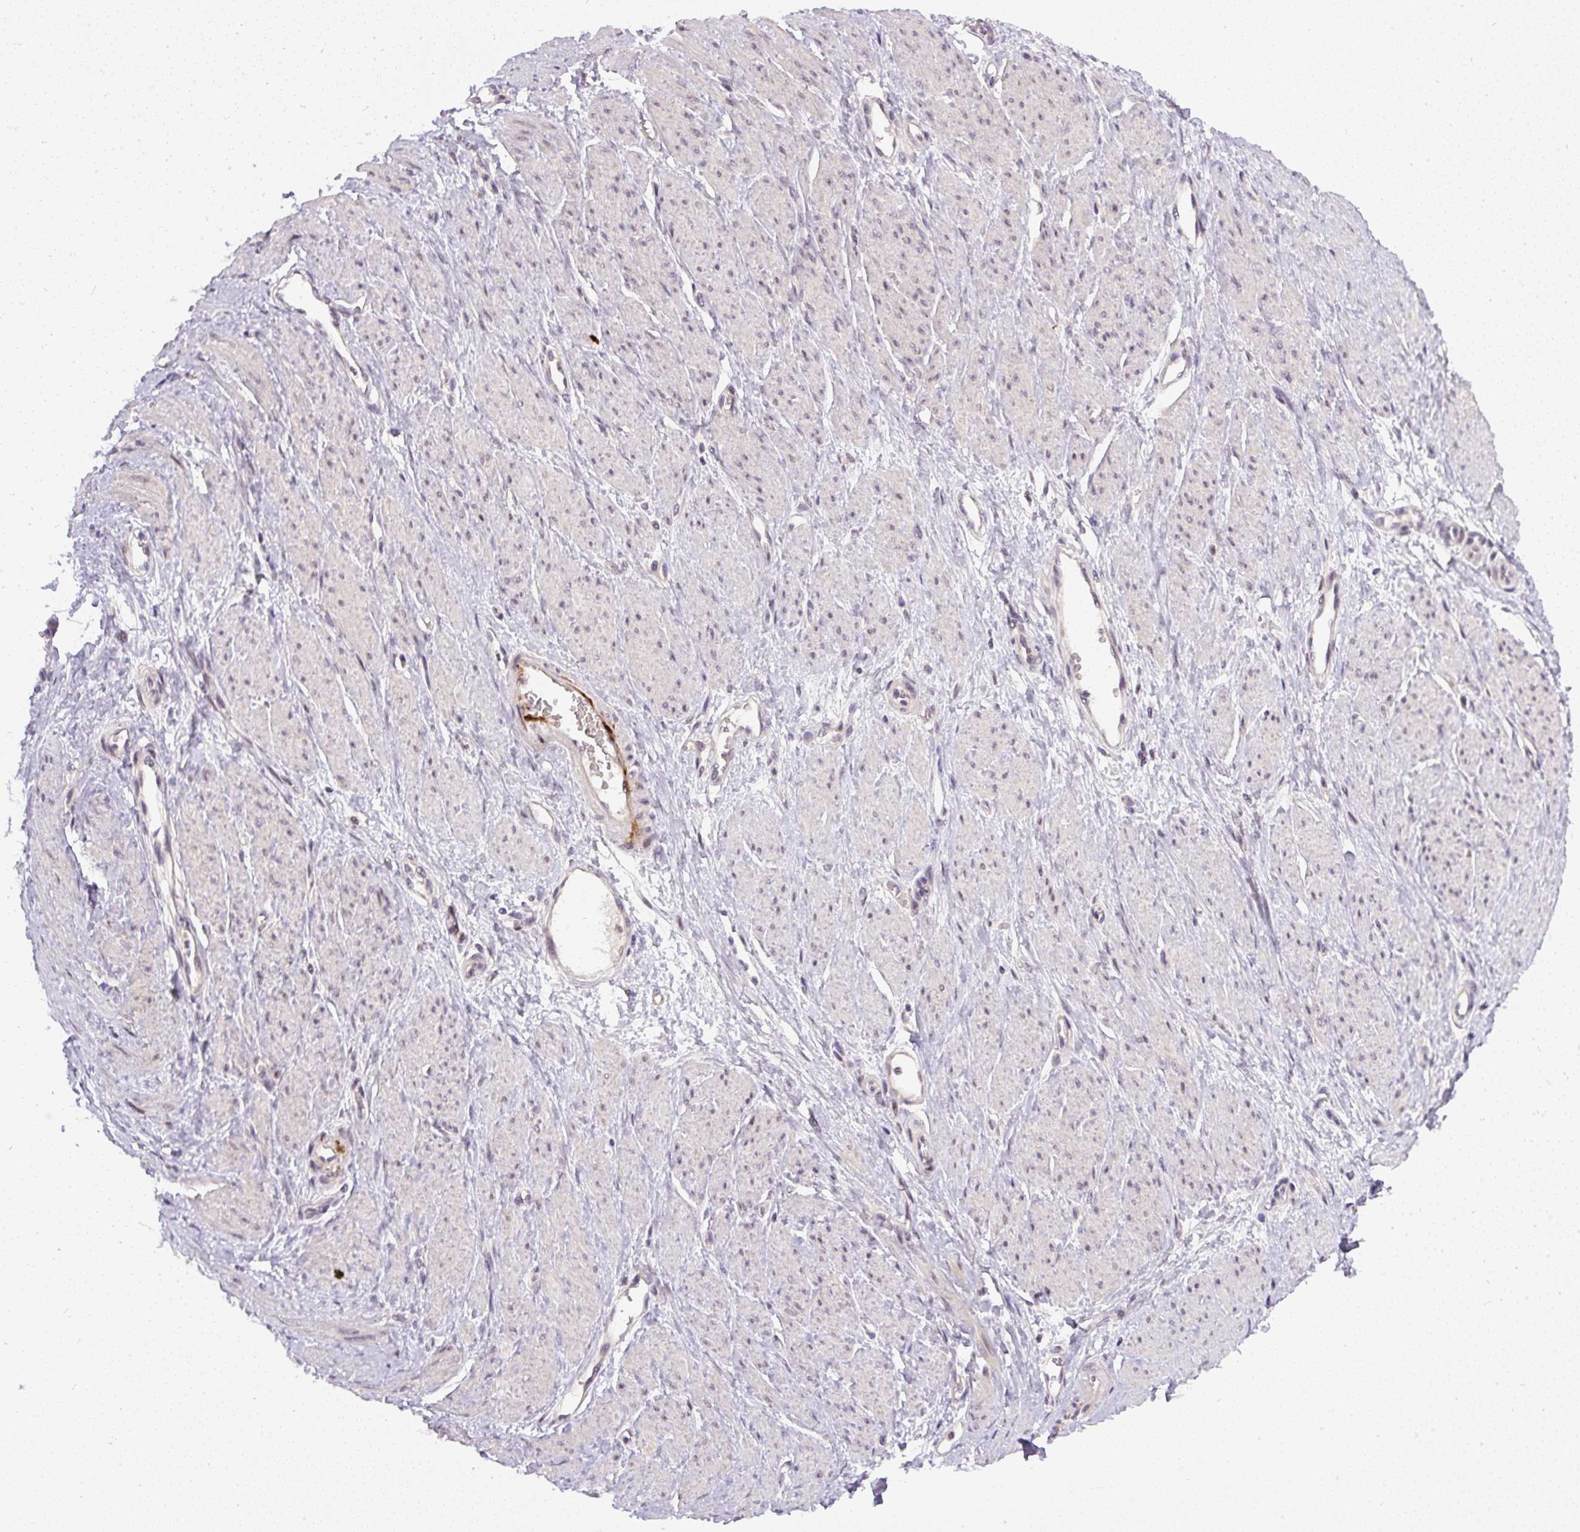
{"staining": {"intensity": "negative", "quantity": "none", "location": "none"}, "tissue": "smooth muscle", "cell_type": "Smooth muscle cells", "image_type": "normal", "snomed": [{"axis": "morphology", "description": "Normal tissue, NOS"}, {"axis": "topography", "description": "Smooth muscle"}, {"axis": "topography", "description": "Uterus"}], "caption": "Histopathology image shows no significant protein staining in smooth muscle cells of unremarkable smooth muscle. (DAB immunohistochemistry (IHC) visualized using brightfield microscopy, high magnification).", "gene": "FAM117B", "patient": {"sex": "female", "age": 39}}